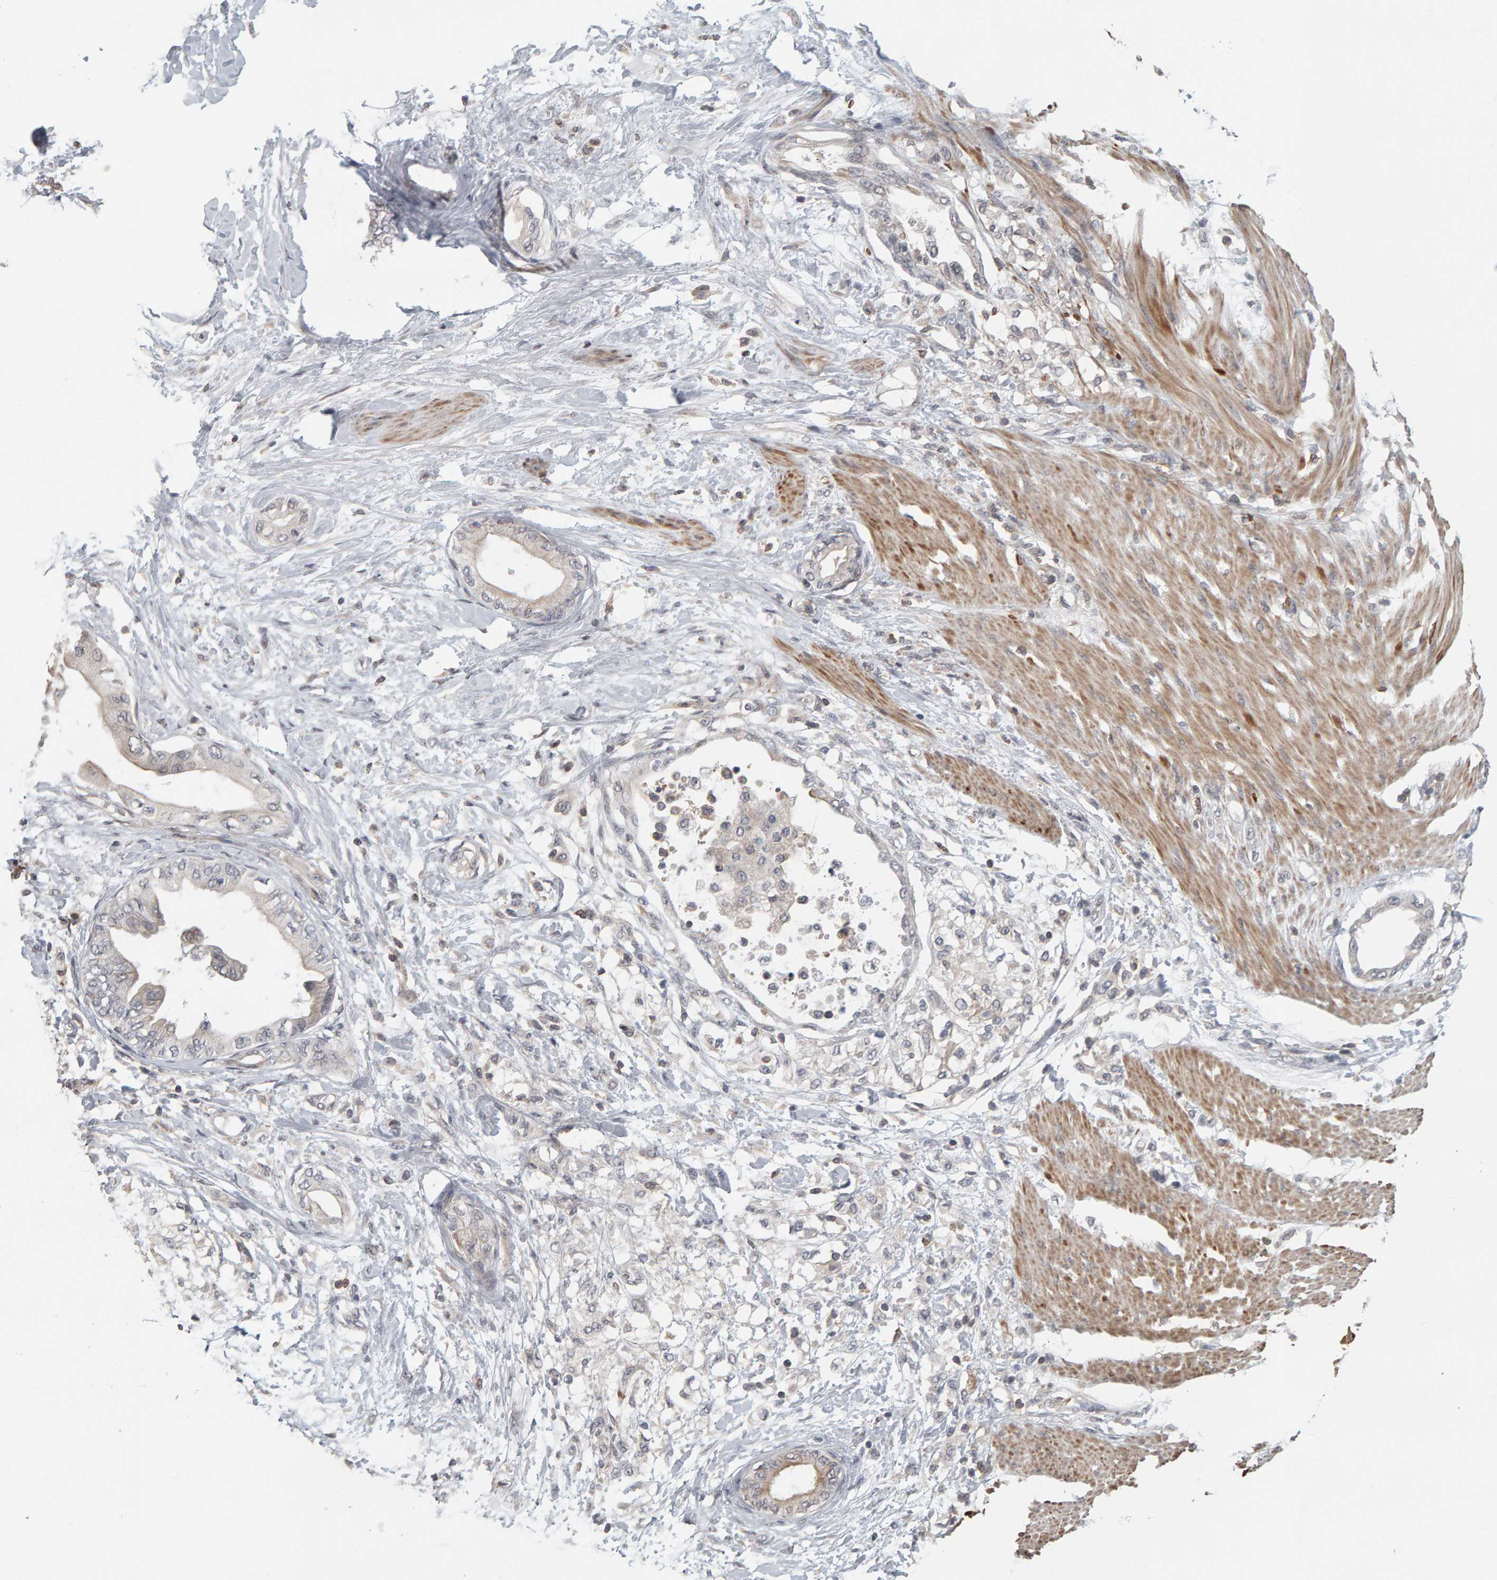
{"staining": {"intensity": "negative", "quantity": "none", "location": "none"}, "tissue": "pancreatic cancer", "cell_type": "Tumor cells", "image_type": "cancer", "snomed": [{"axis": "morphology", "description": "Normal tissue, NOS"}, {"axis": "morphology", "description": "Adenocarcinoma, NOS"}, {"axis": "topography", "description": "Pancreas"}, {"axis": "topography", "description": "Duodenum"}], "caption": "Immunohistochemistry (IHC) photomicrograph of neoplastic tissue: pancreatic adenocarcinoma stained with DAB (3,3'-diaminobenzidine) exhibits no significant protein positivity in tumor cells.", "gene": "TEFM", "patient": {"sex": "female", "age": 60}}